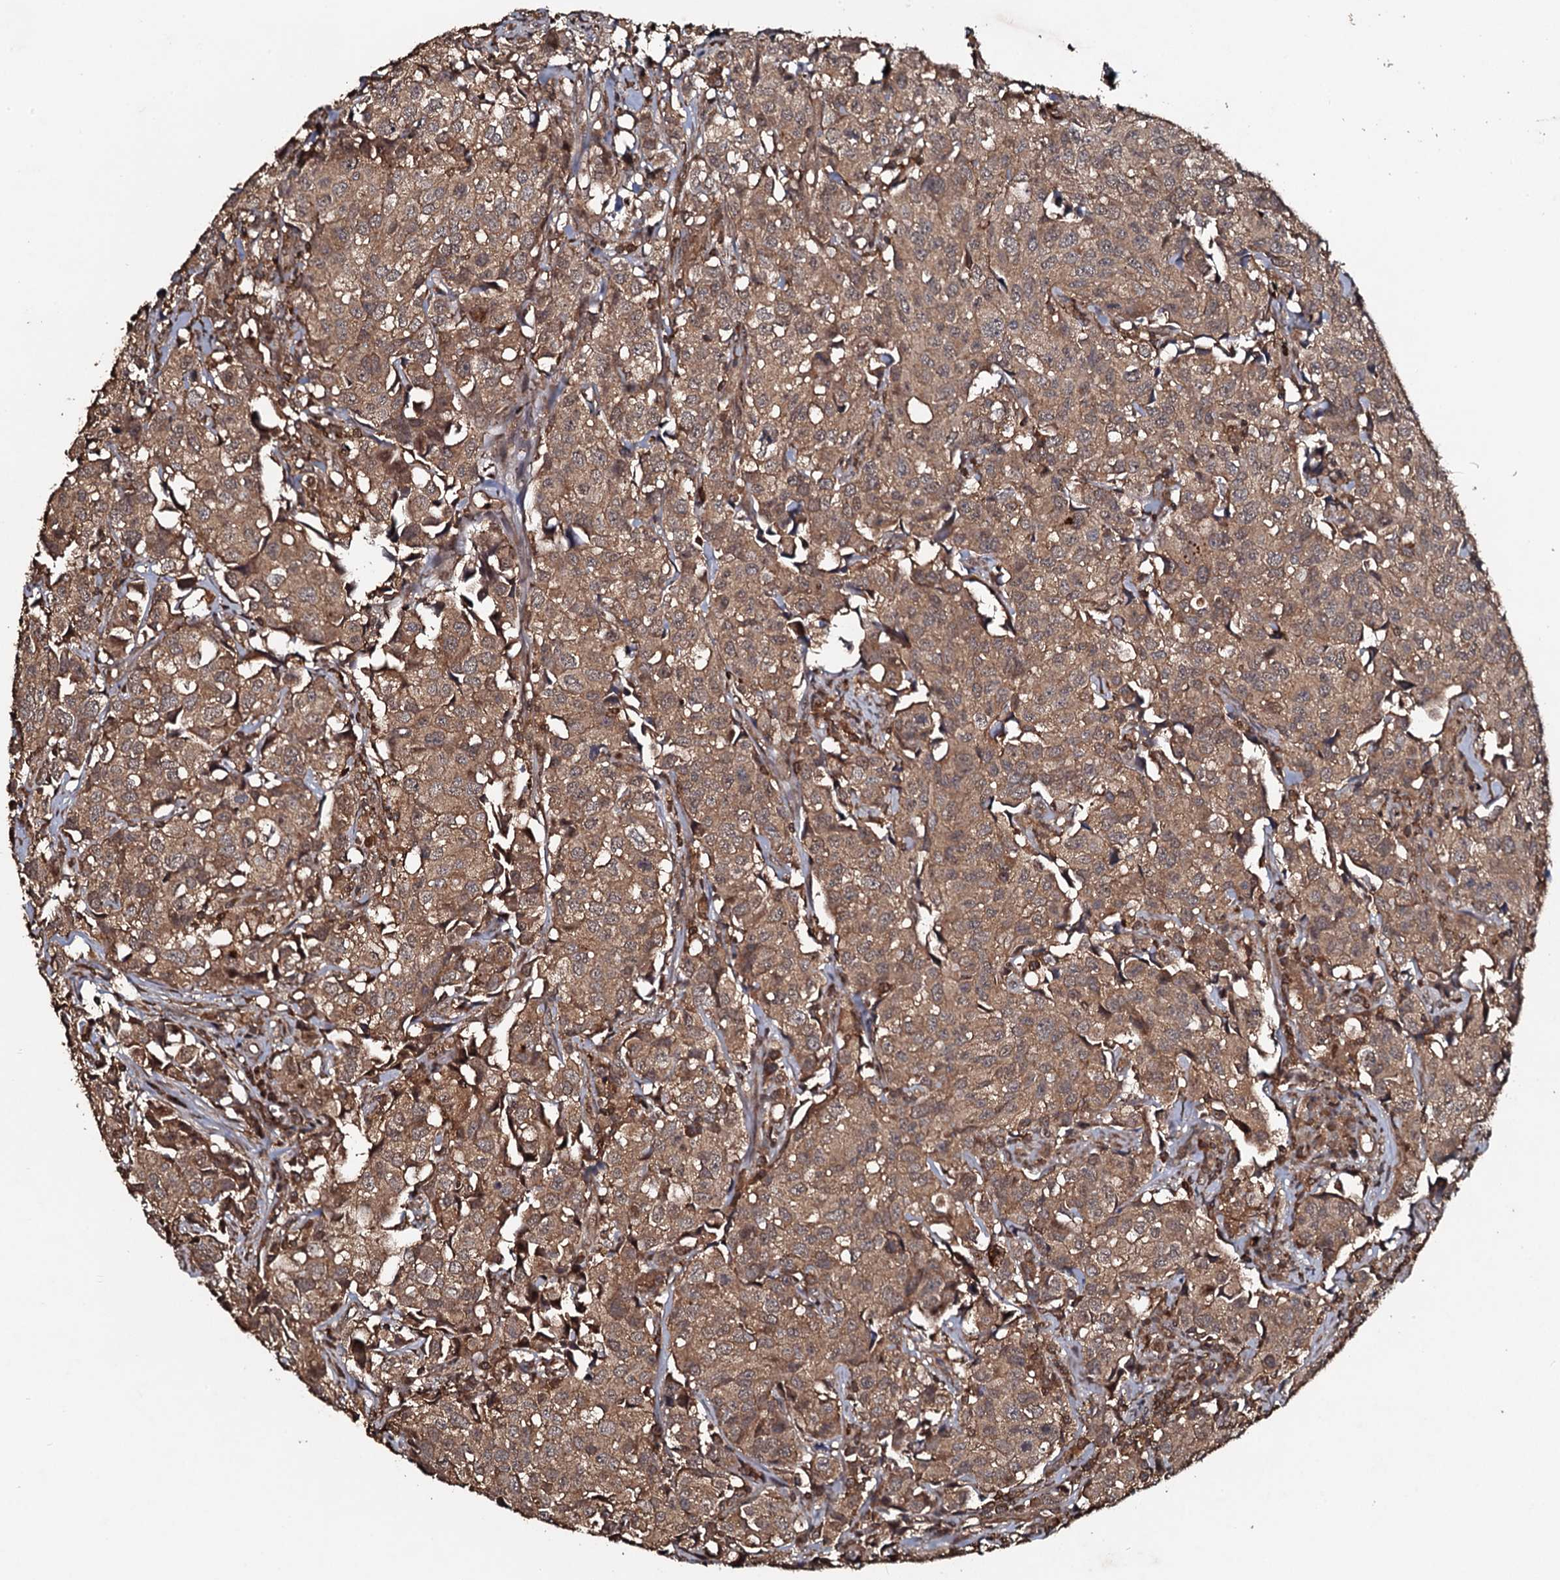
{"staining": {"intensity": "moderate", "quantity": ">75%", "location": "cytoplasmic/membranous"}, "tissue": "urothelial cancer", "cell_type": "Tumor cells", "image_type": "cancer", "snomed": [{"axis": "morphology", "description": "Urothelial carcinoma, High grade"}, {"axis": "topography", "description": "Urinary bladder"}], "caption": "Urothelial cancer stained for a protein (brown) exhibits moderate cytoplasmic/membranous positive positivity in about >75% of tumor cells.", "gene": "ADGRG3", "patient": {"sex": "female", "age": 75}}